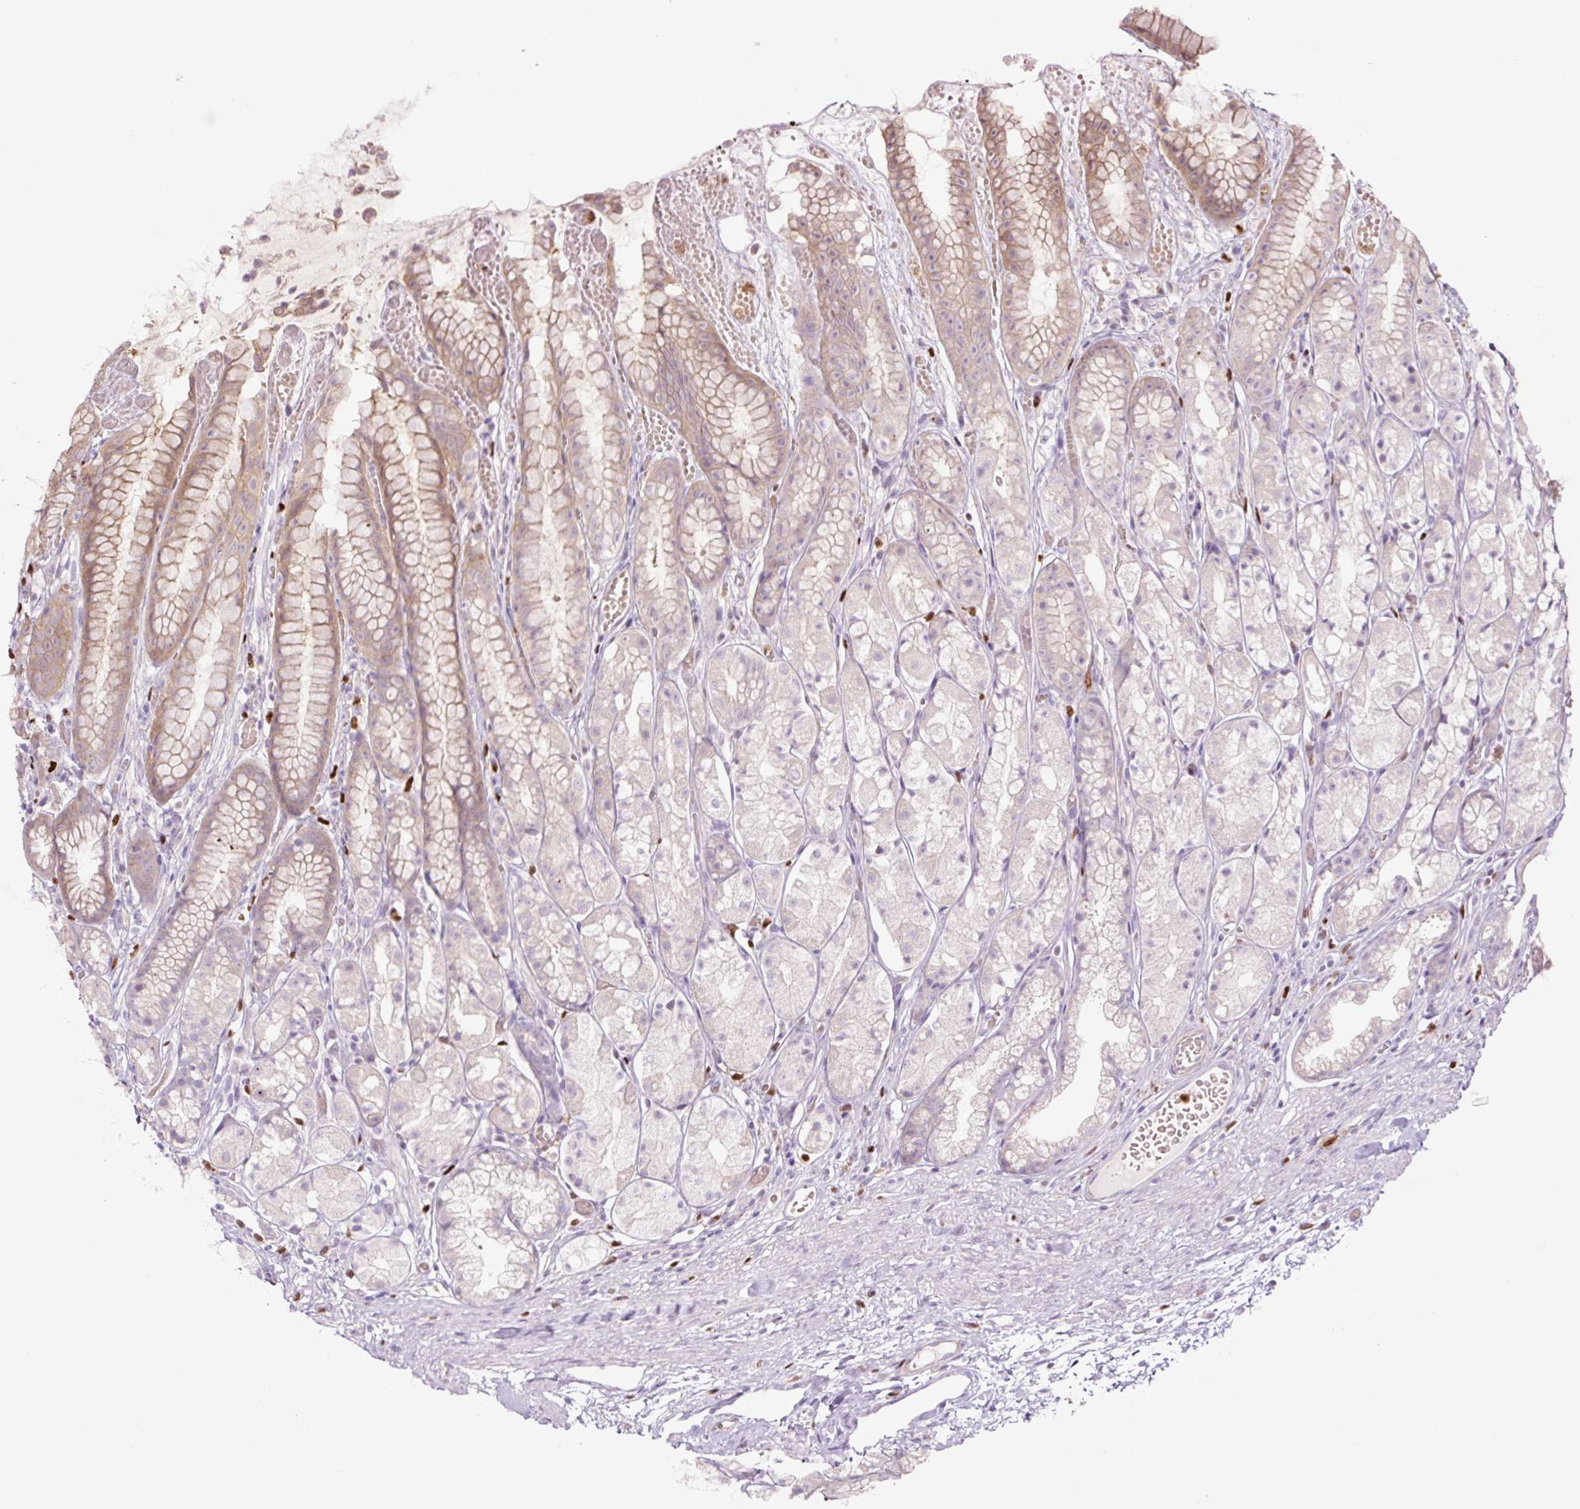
{"staining": {"intensity": "moderate", "quantity": "<25%", "location": "cytoplasmic/membranous"}, "tissue": "stomach", "cell_type": "Glandular cells", "image_type": "normal", "snomed": [{"axis": "morphology", "description": "Normal tissue, NOS"}, {"axis": "topography", "description": "Smooth muscle"}, {"axis": "topography", "description": "Stomach"}], "caption": "Protein expression analysis of normal human stomach reveals moderate cytoplasmic/membranous expression in approximately <25% of glandular cells. (DAB (3,3'-diaminobenzidine) IHC with brightfield microscopy, high magnification).", "gene": "SPI1", "patient": {"sex": "male", "age": 70}}